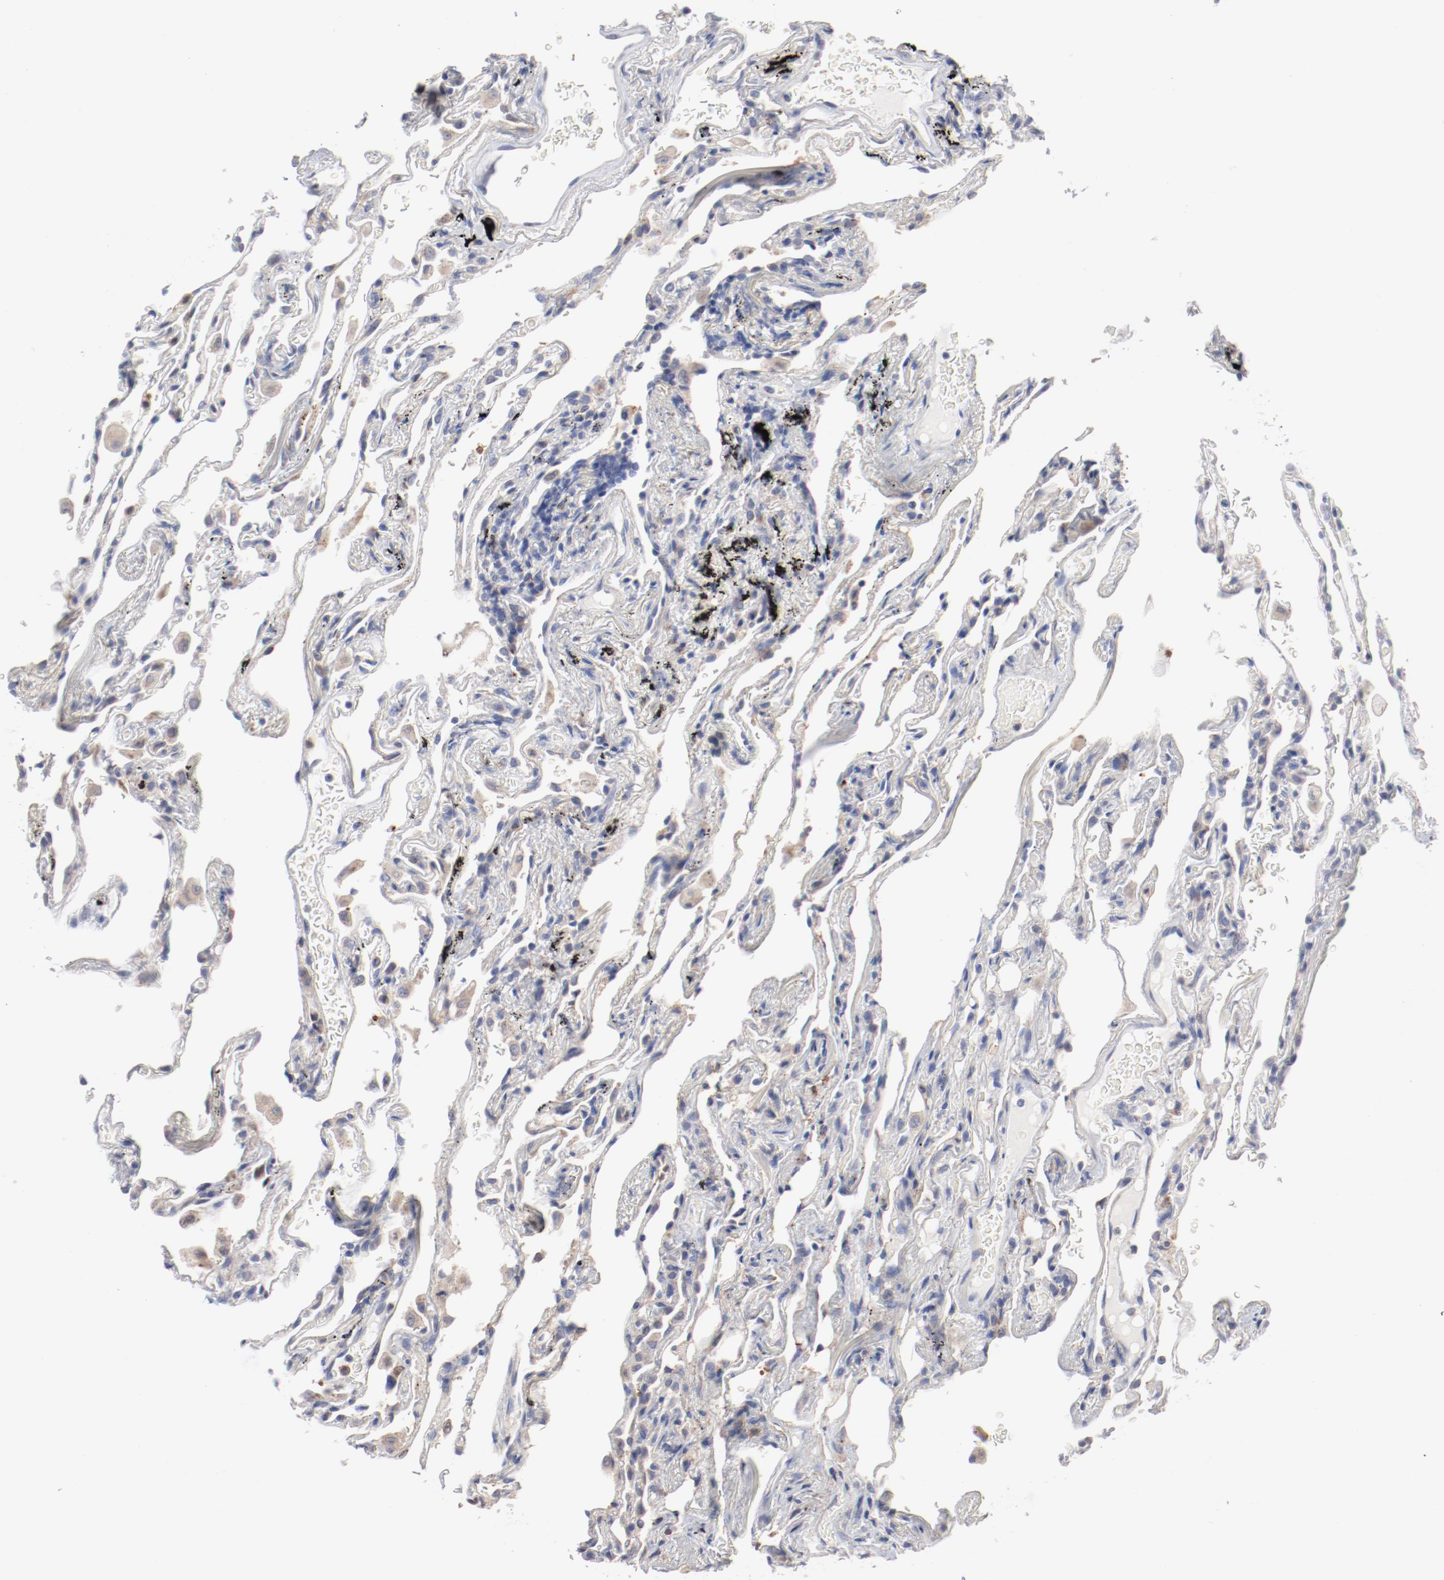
{"staining": {"intensity": "negative", "quantity": "none", "location": "none"}, "tissue": "lung", "cell_type": "Alveolar cells", "image_type": "normal", "snomed": [{"axis": "morphology", "description": "Normal tissue, NOS"}, {"axis": "morphology", "description": "Inflammation, NOS"}, {"axis": "topography", "description": "Lung"}], "caption": "Immunohistochemistry (IHC) histopathology image of unremarkable human lung stained for a protein (brown), which exhibits no expression in alveolar cells. (DAB (3,3'-diaminobenzidine) immunohistochemistry (IHC) with hematoxylin counter stain).", "gene": "AK7", "patient": {"sex": "male", "age": 69}}